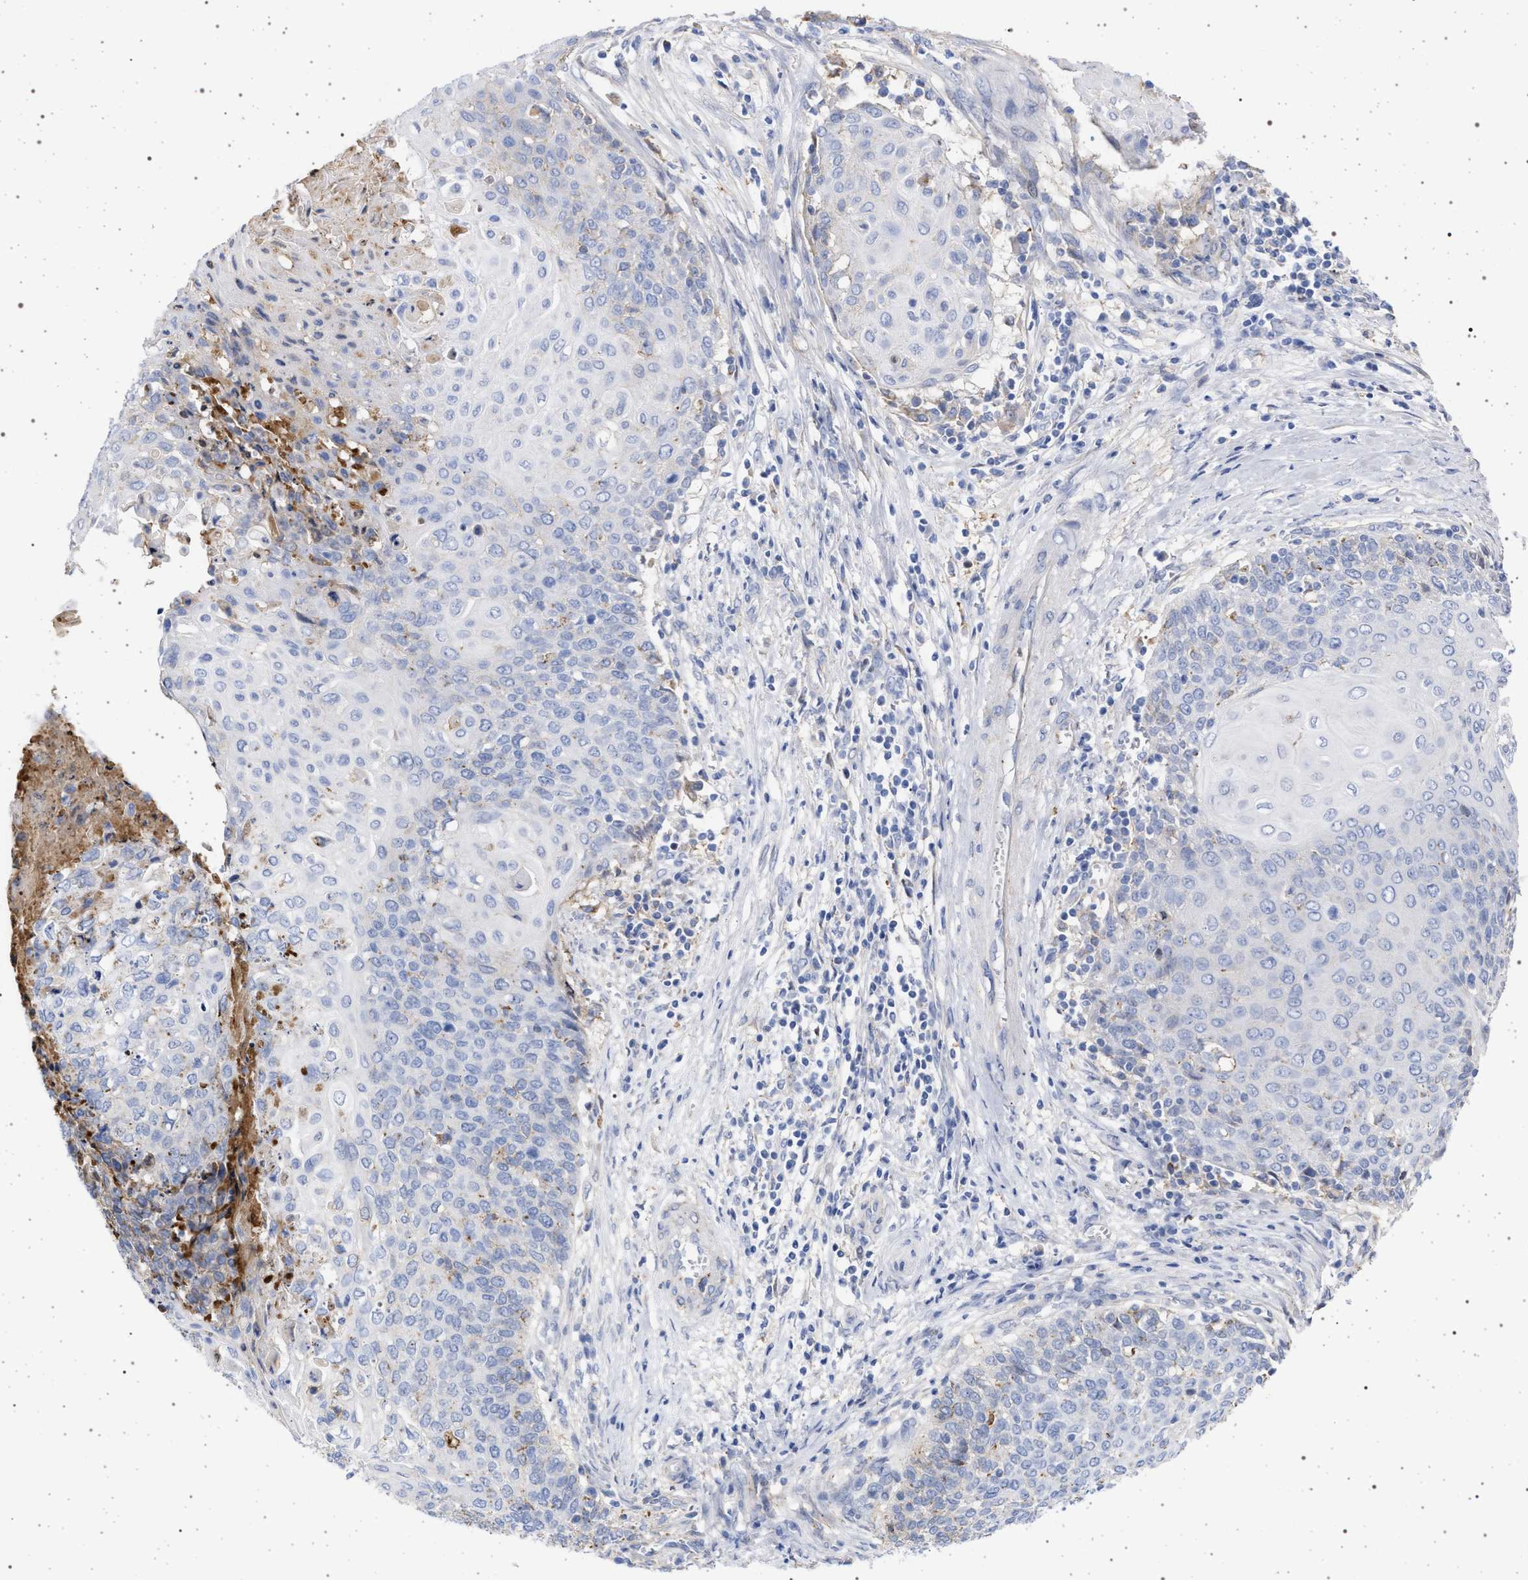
{"staining": {"intensity": "negative", "quantity": "none", "location": "none"}, "tissue": "cervical cancer", "cell_type": "Tumor cells", "image_type": "cancer", "snomed": [{"axis": "morphology", "description": "Squamous cell carcinoma, NOS"}, {"axis": "topography", "description": "Cervix"}], "caption": "Tumor cells are negative for brown protein staining in cervical cancer.", "gene": "PLG", "patient": {"sex": "female", "age": 39}}